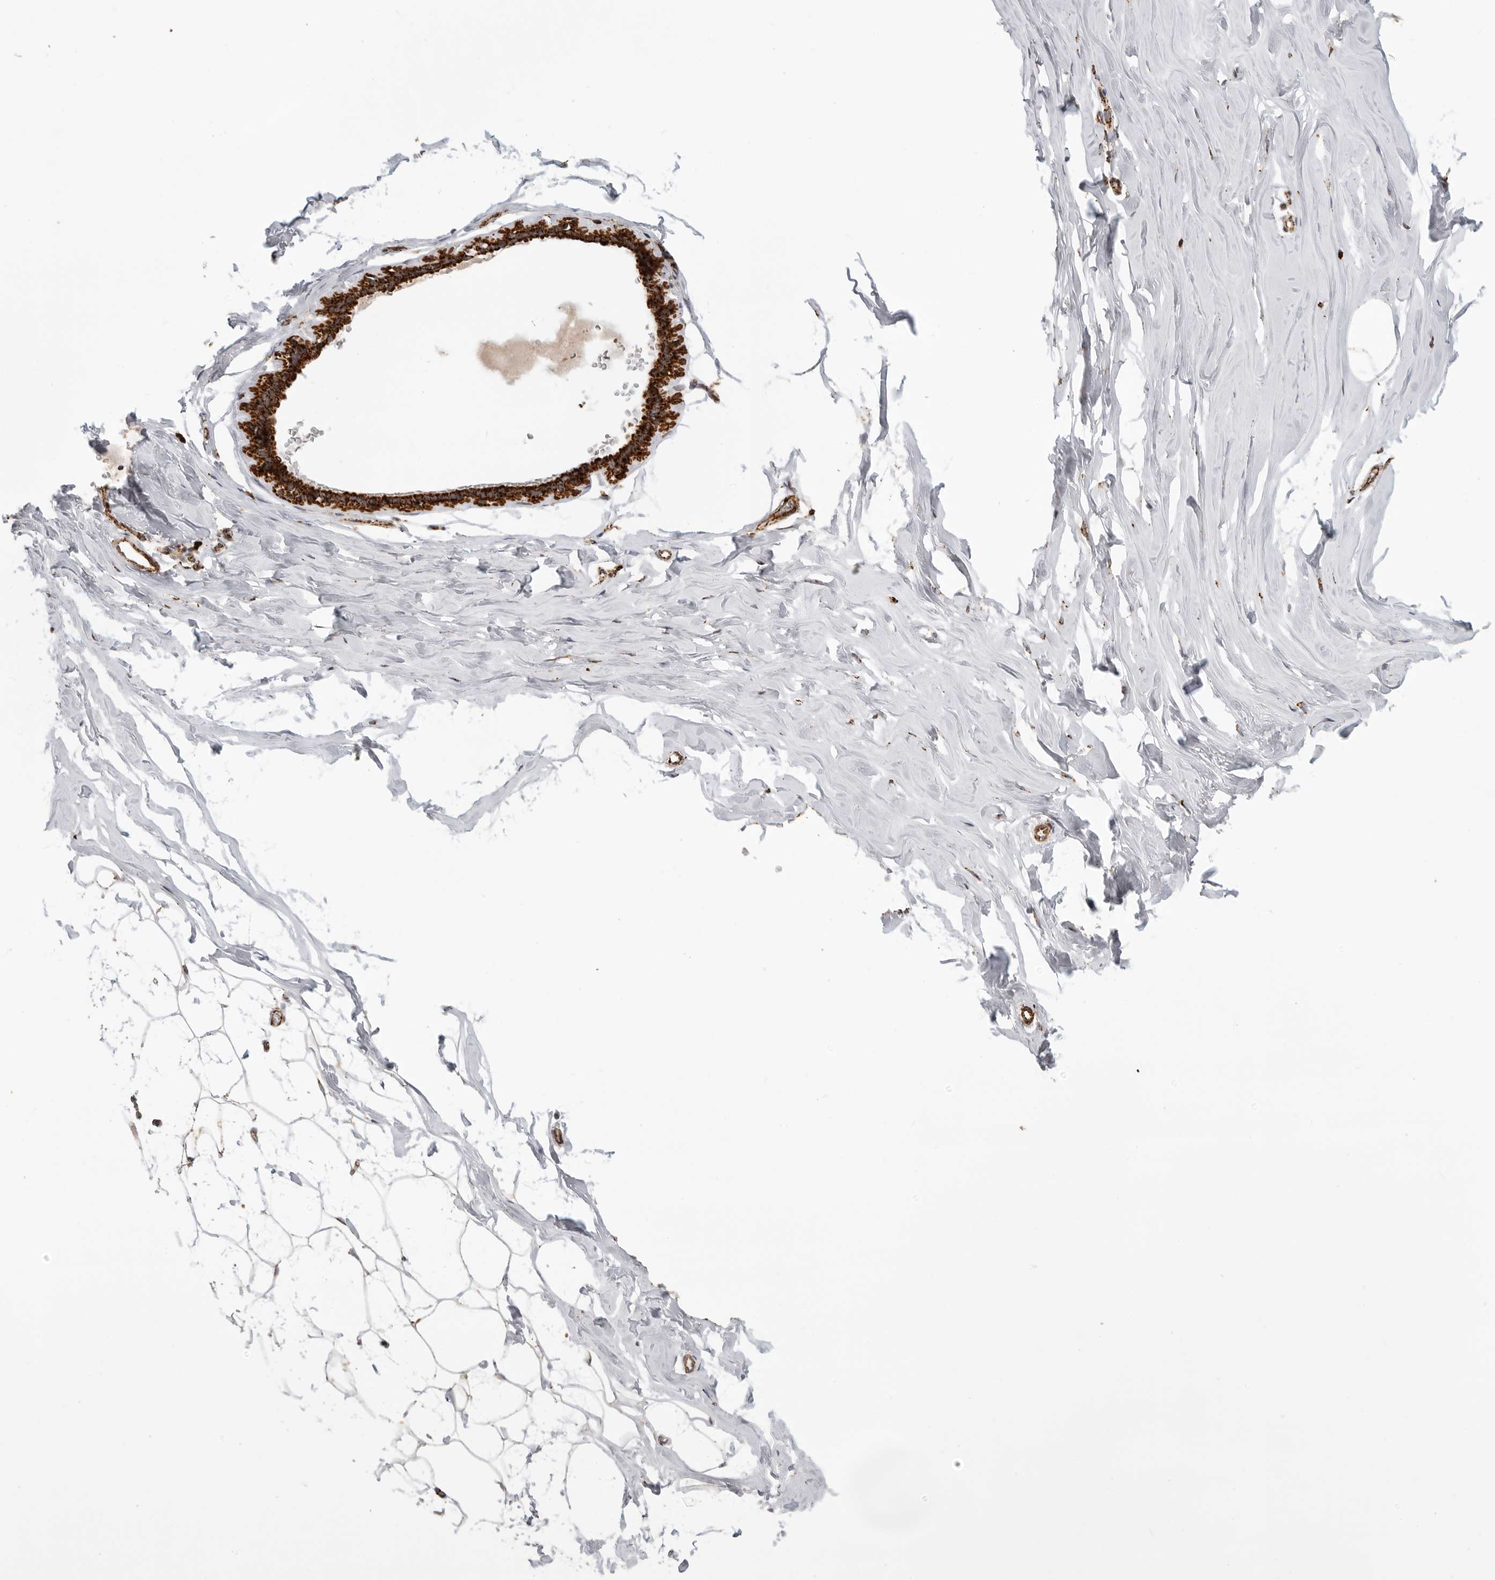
{"staining": {"intensity": "moderate", "quantity": ">75%", "location": "cytoplasmic/membranous"}, "tissue": "adipose tissue", "cell_type": "Adipocytes", "image_type": "normal", "snomed": [{"axis": "morphology", "description": "Normal tissue, NOS"}, {"axis": "morphology", "description": "Fibrosis, NOS"}, {"axis": "topography", "description": "Breast"}, {"axis": "topography", "description": "Adipose tissue"}], "caption": "Protein staining by immunohistochemistry (IHC) demonstrates moderate cytoplasmic/membranous staining in about >75% of adipocytes in normal adipose tissue. (IHC, brightfield microscopy, high magnification).", "gene": "BMP2K", "patient": {"sex": "female", "age": 39}}